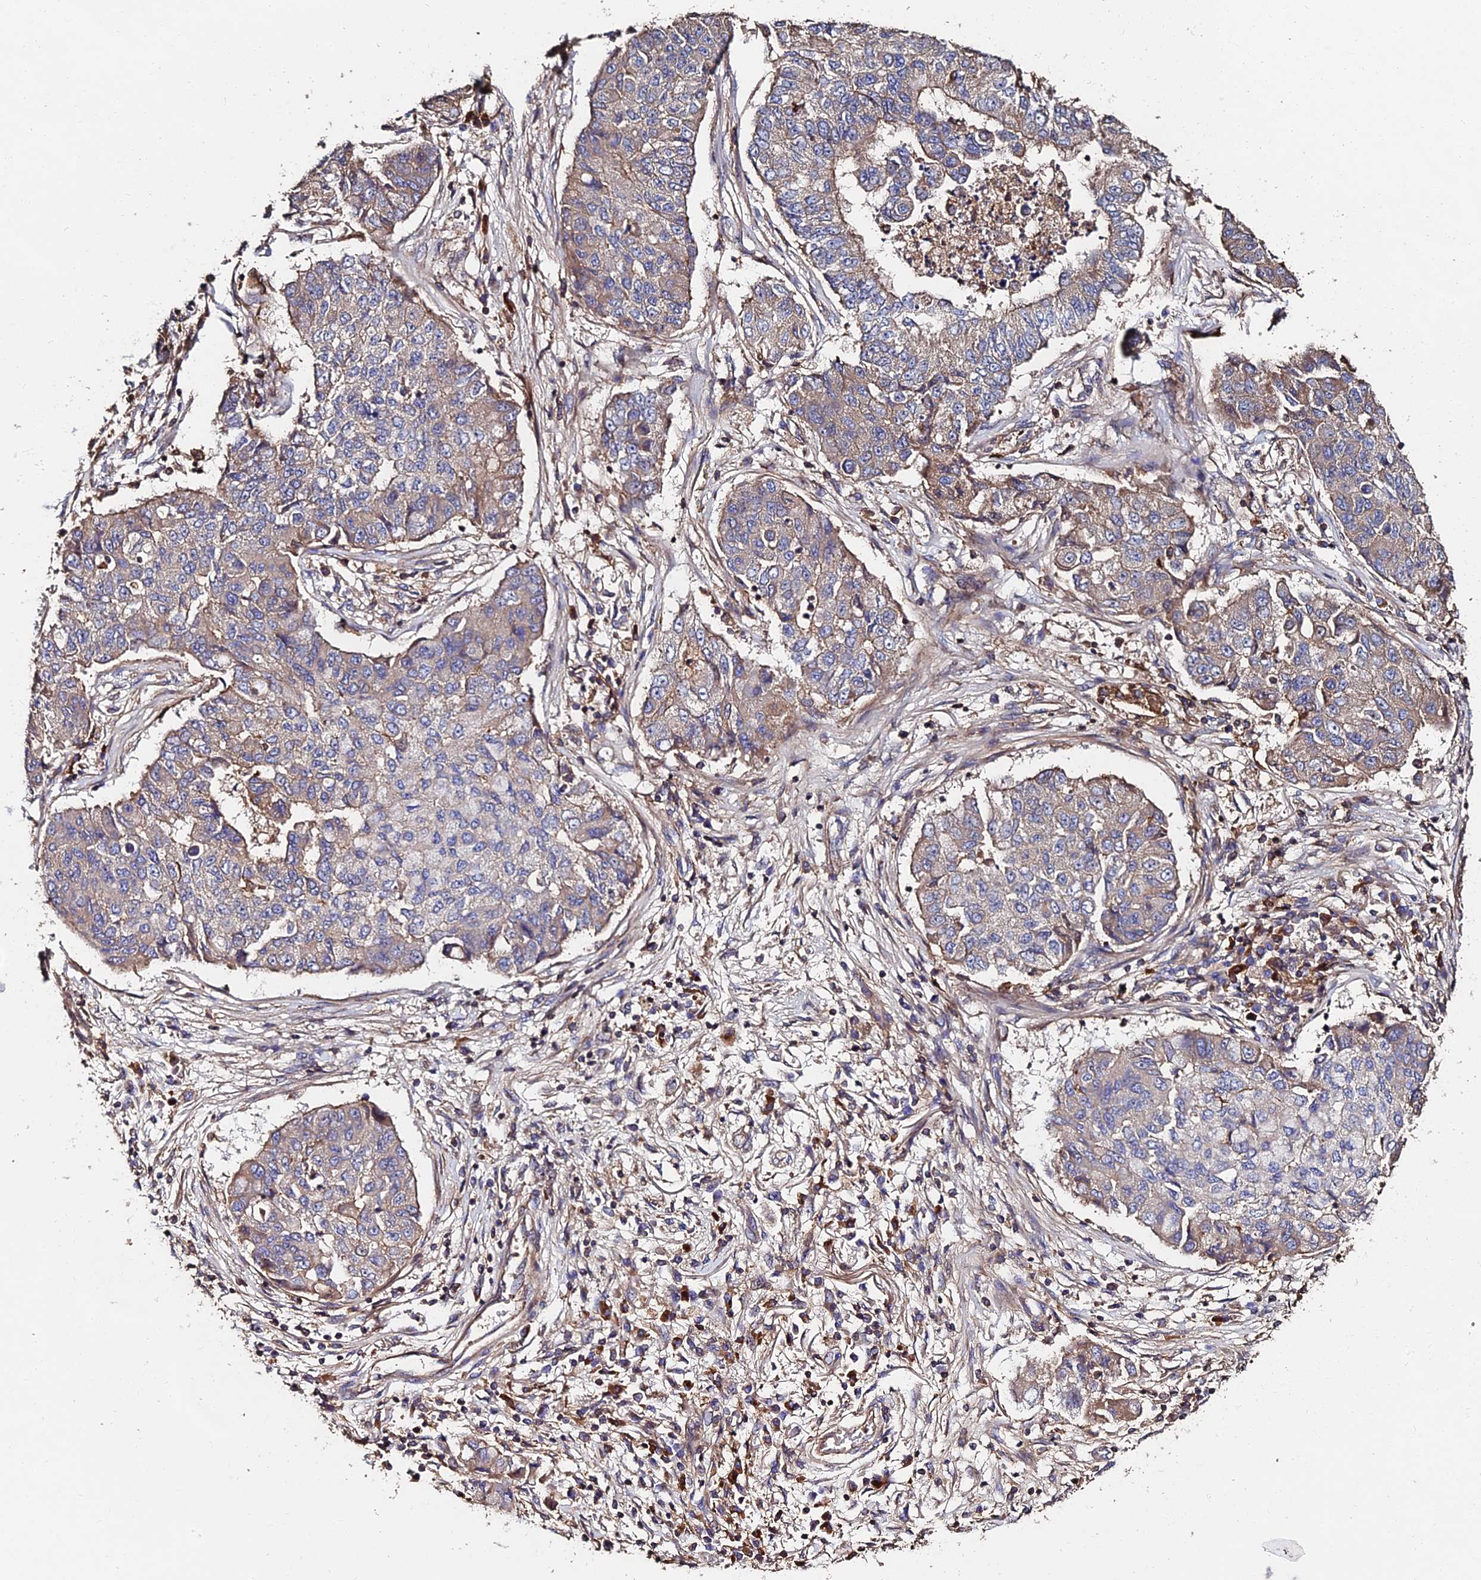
{"staining": {"intensity": "weak", "quantity": "<25%", "location": "cytoplasmic/membranous"}, "tissue": "lung cancer", "cell_type": "Tumor cells", "image_type": "cancer", "snomed": [{"axis": "morphology", "description": "Squamous cell carcinoma, NOS"}, {"axis": "topography", "description": "Lung"}], "caption": "This photomicrograph is of lung cancer (squamous cell carcinoma) stained with IHC to label a protein in brown with the nuclei are counter-stained blue. There is no positivity in tumor cells.", "gene": "EXT1", "patient": {"sex": "male", "age": 74}}